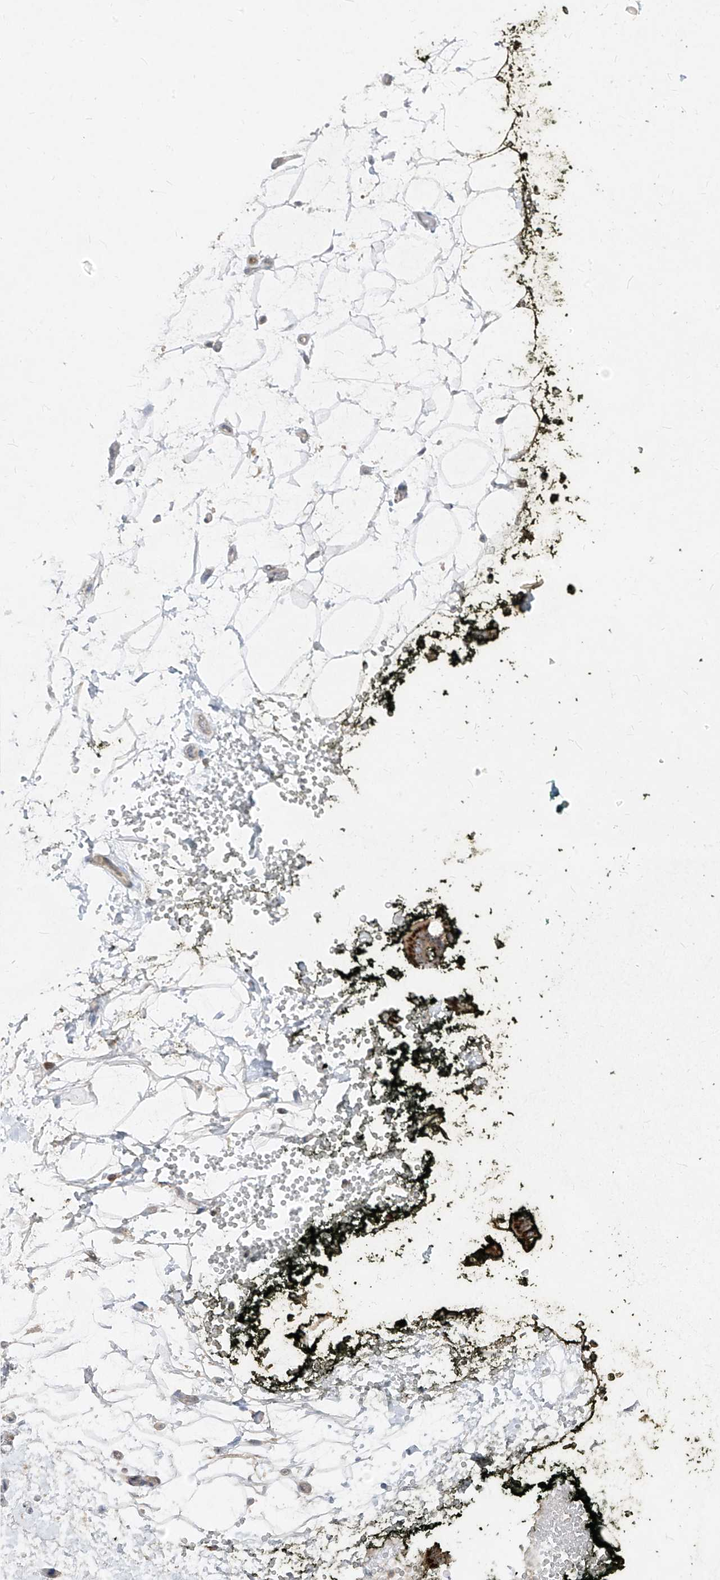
{"staining": {"intensity": "weak", "quantity": "<25%", "location": "cytoplasmic/membranous"}, "tissue": "adipose tissue", "cell_type": "Adipocytes", "image_type": "normal", "snomed": [{"axis": "morphology", "description": "Normal tissue, NOS"}, {"axis": "morphology", "description": "Adenocarcinoma, NOS"}, {"axis": "topography", "description": "Pancreas"}, {"axis": "topography", "description": "Peripheral nerve tissue"}], "caption": "Adipose tissue stained for a protein using immunohistochemistry (IHC) displays no expression adipocytes.", "gene": "ABCD3", "patient": {"sex": "male", "age": 59}}